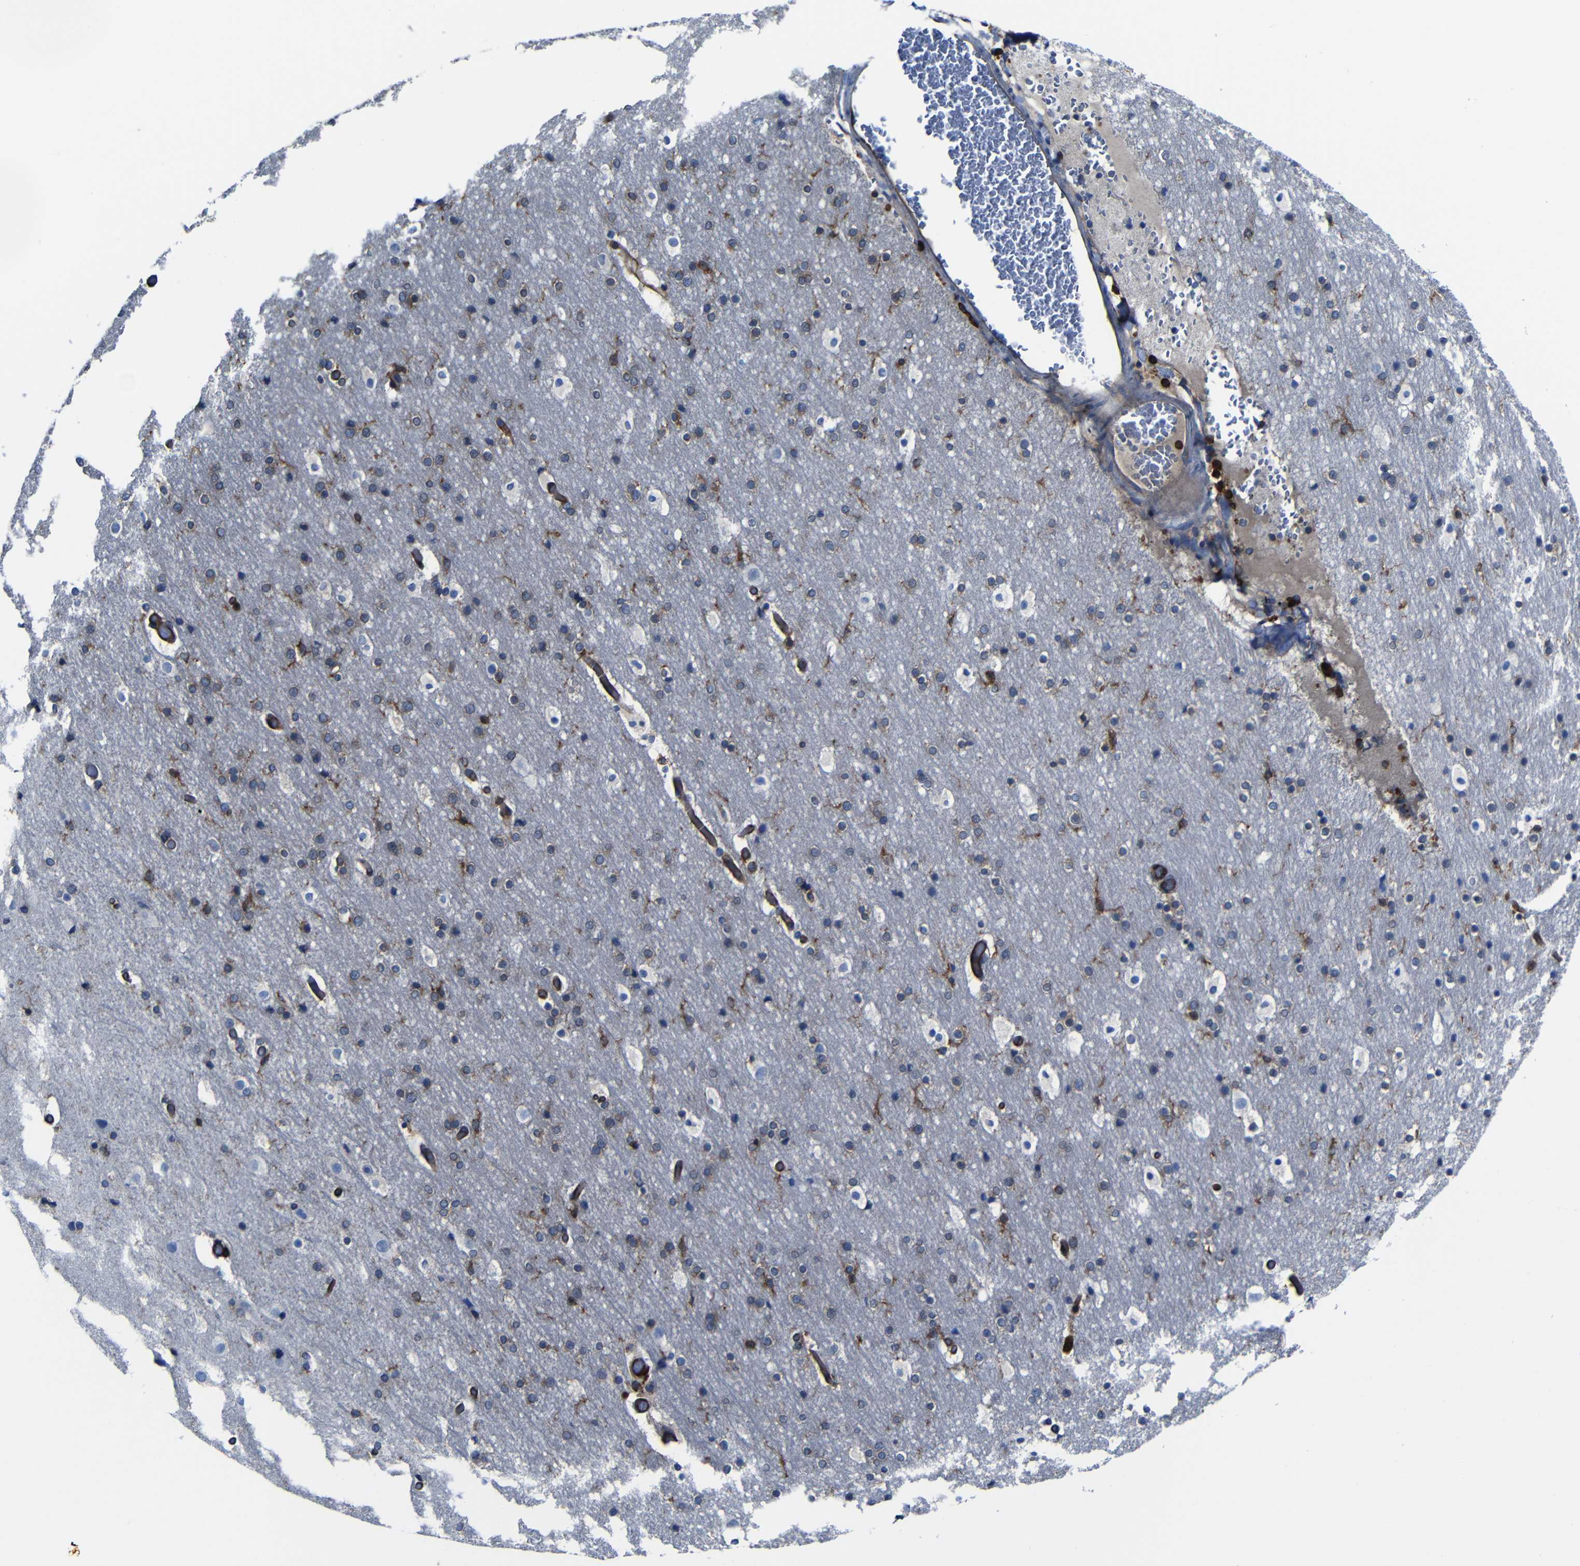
{"staining": {"intensity": "moderate", "quantity": ">75%", "location": "cytoplasmic/membranous"}, "tissue": "cerebral cortex", "cell_type": "Endothelial cells", "image_type": "normal", "snomed": [{"axis": "morphology", "description": "Normal tissue, NOS"}, {"axis": "topography", "description": "Cerebral cortex"}], "caption": "Immunohistochemistry (DAB) staining of normal cerebral cortex reveals moderate cytoplasmic/membranous protein expression in approximately >75% of endothelial cells. (IHC, brightfield microscopy, high magnification).", "gene": "ARHGEF1", "patient": {"sex": "male", "age": 57}}